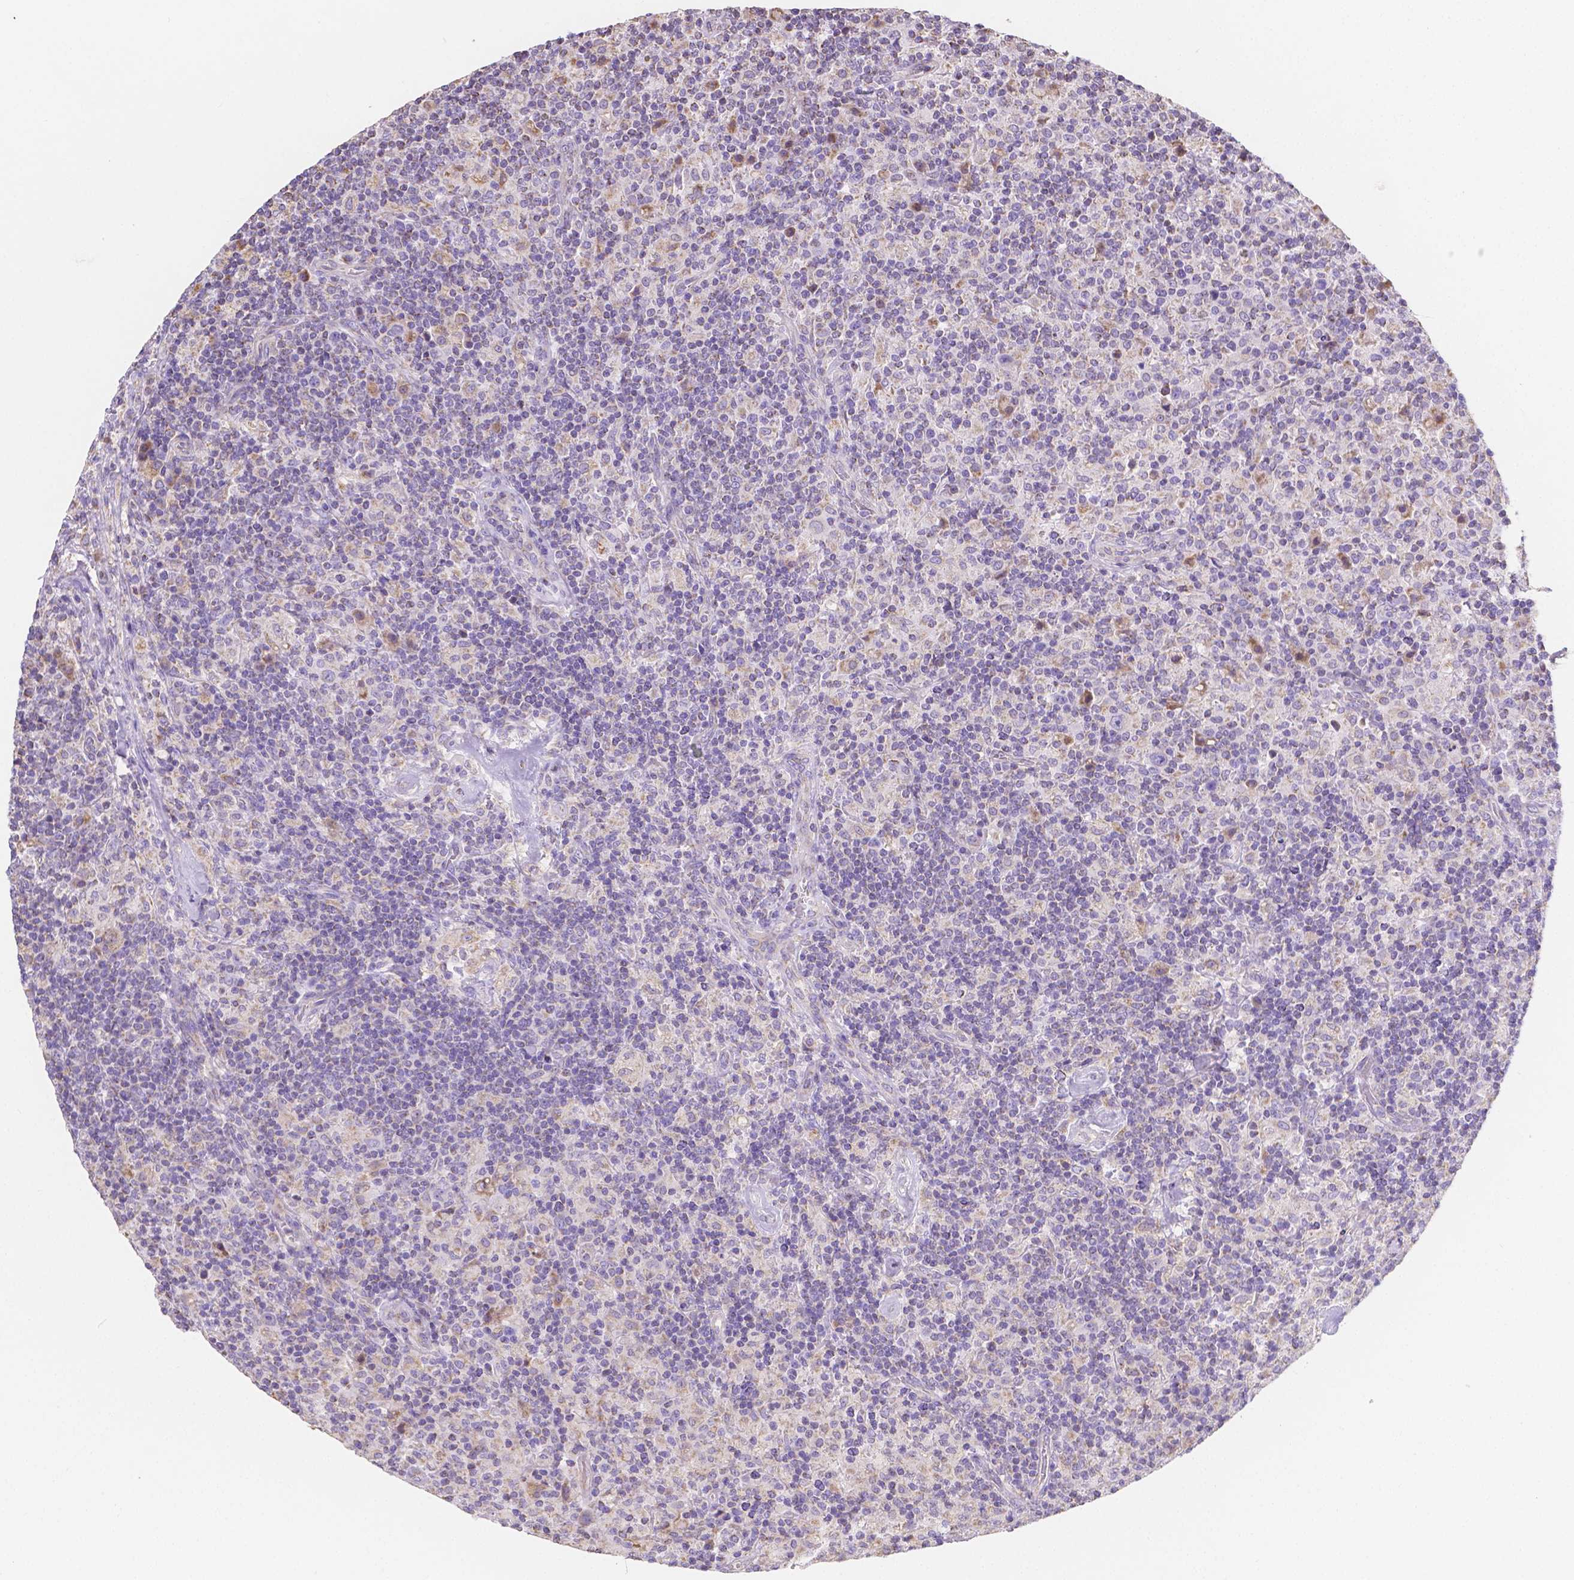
{"staining": {"intensity": "negative", "quantity": "none", "location": "none"}, "tissue": "lymphoma", "cell_type": "Tumor cells", "image_type": "cancer", "snomed": [{"axis": "morphology", "description": "Hodgkin's disease, NOS"}, {"axis": "topography", "description": "Lymph node"}], "caption": "Tumor cells show no significant protein positivity in Hodgkin's disease.", "gene": "TMEM130", "patient": {"sex": "male", "age": 70}}